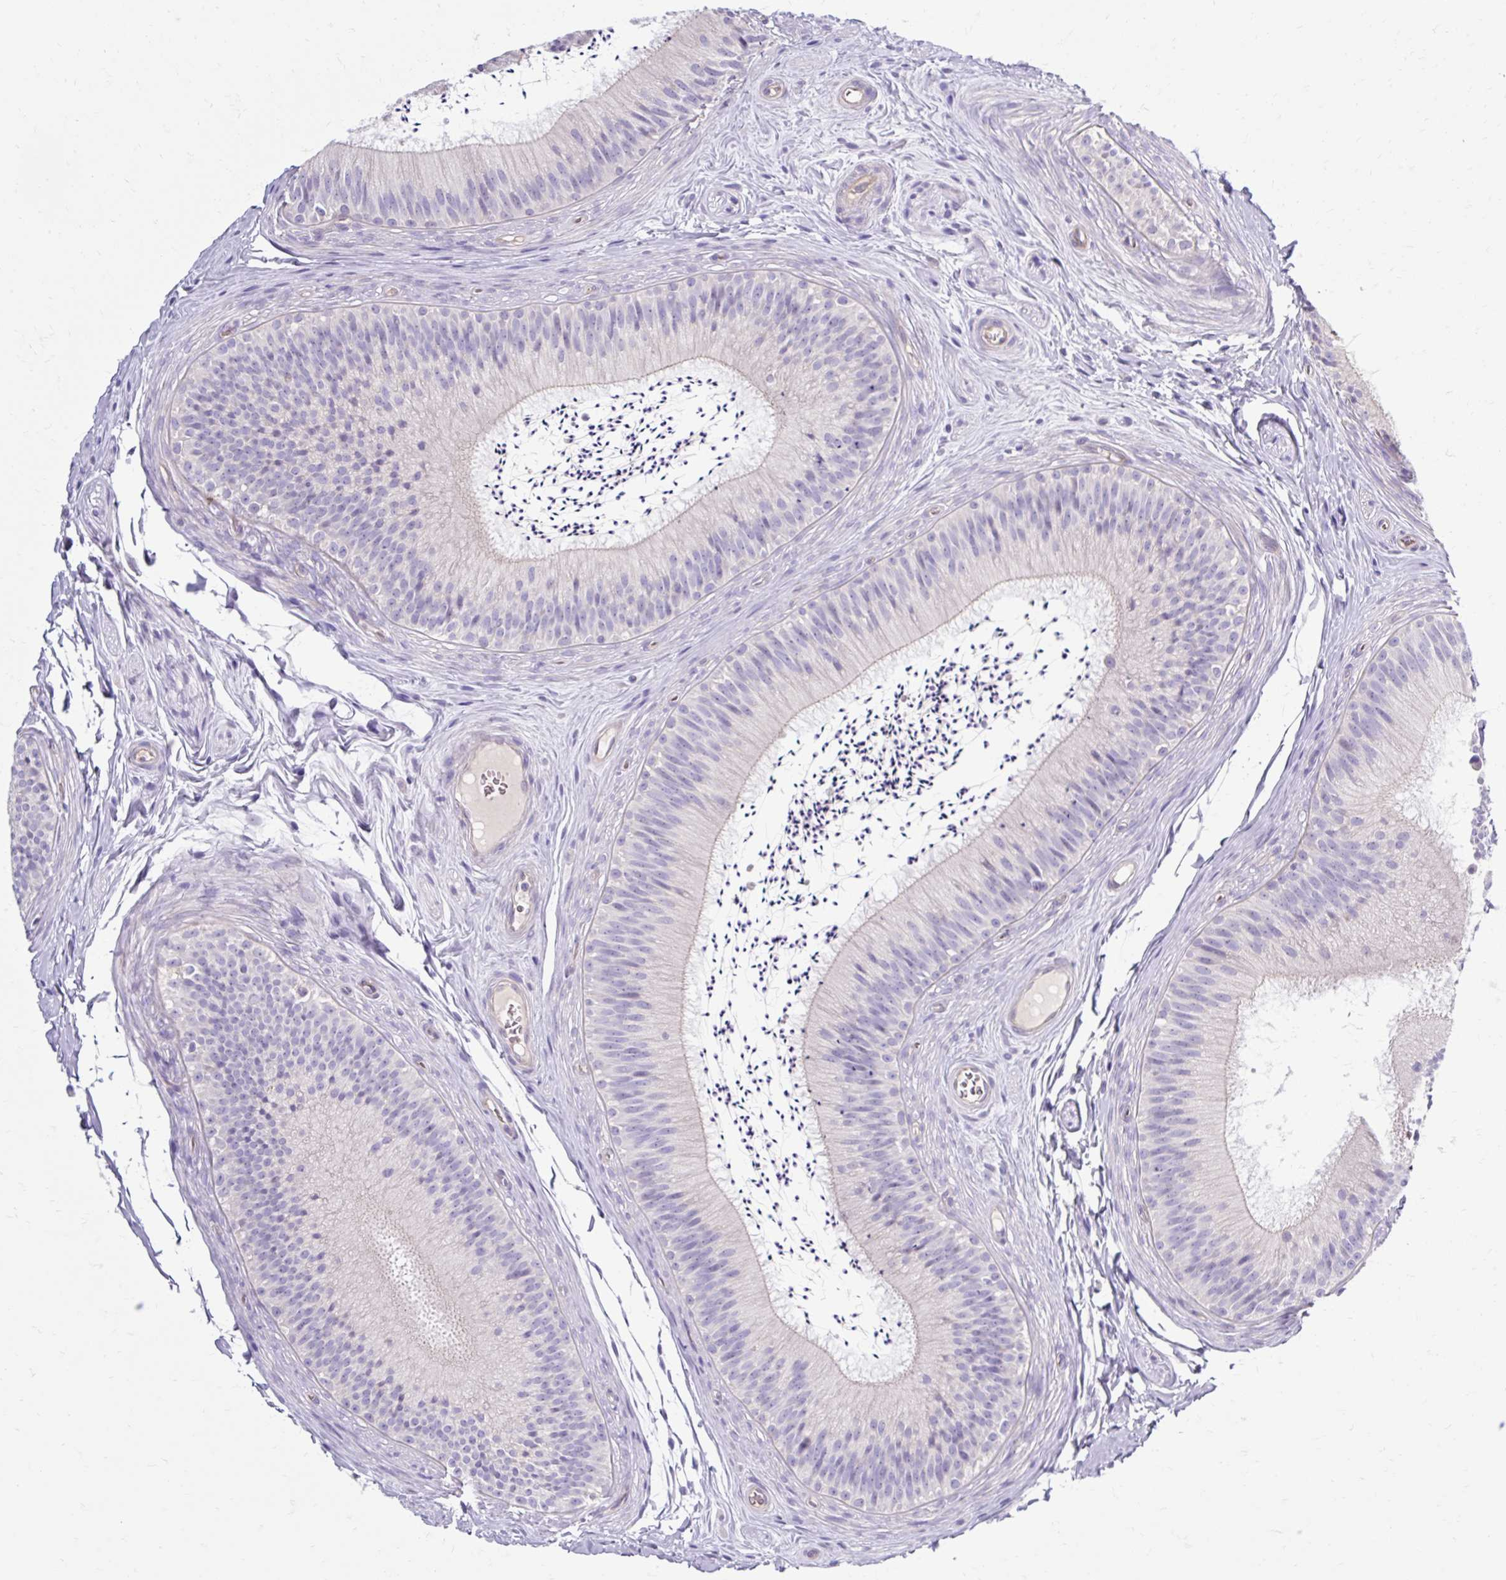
{"staining": {"intensity": "moderate", "quantity": "<25%", "location": "cytoplasmic/membranous"}, "tissue": "epididymis", "cell_type": "Glandular cells", "image_type": "normal", "snomed": [{"axis": "morphology", "description": "Normal tissue, NOS"}, {"axis": "topography", "description": "Epididymis"}], "caption": "Moderate cytoplasmic/membranous positivity is identified in about <25% of glandular cells in normal epididymis. The staining was performed using DAB (3,3'-diaminobenzidine), with brown indicating positive protein expression. Nuclei are stained blue with hematoxylin.", "gene": "USHBP1", "patient": {"sex": "male", "age": 24}}